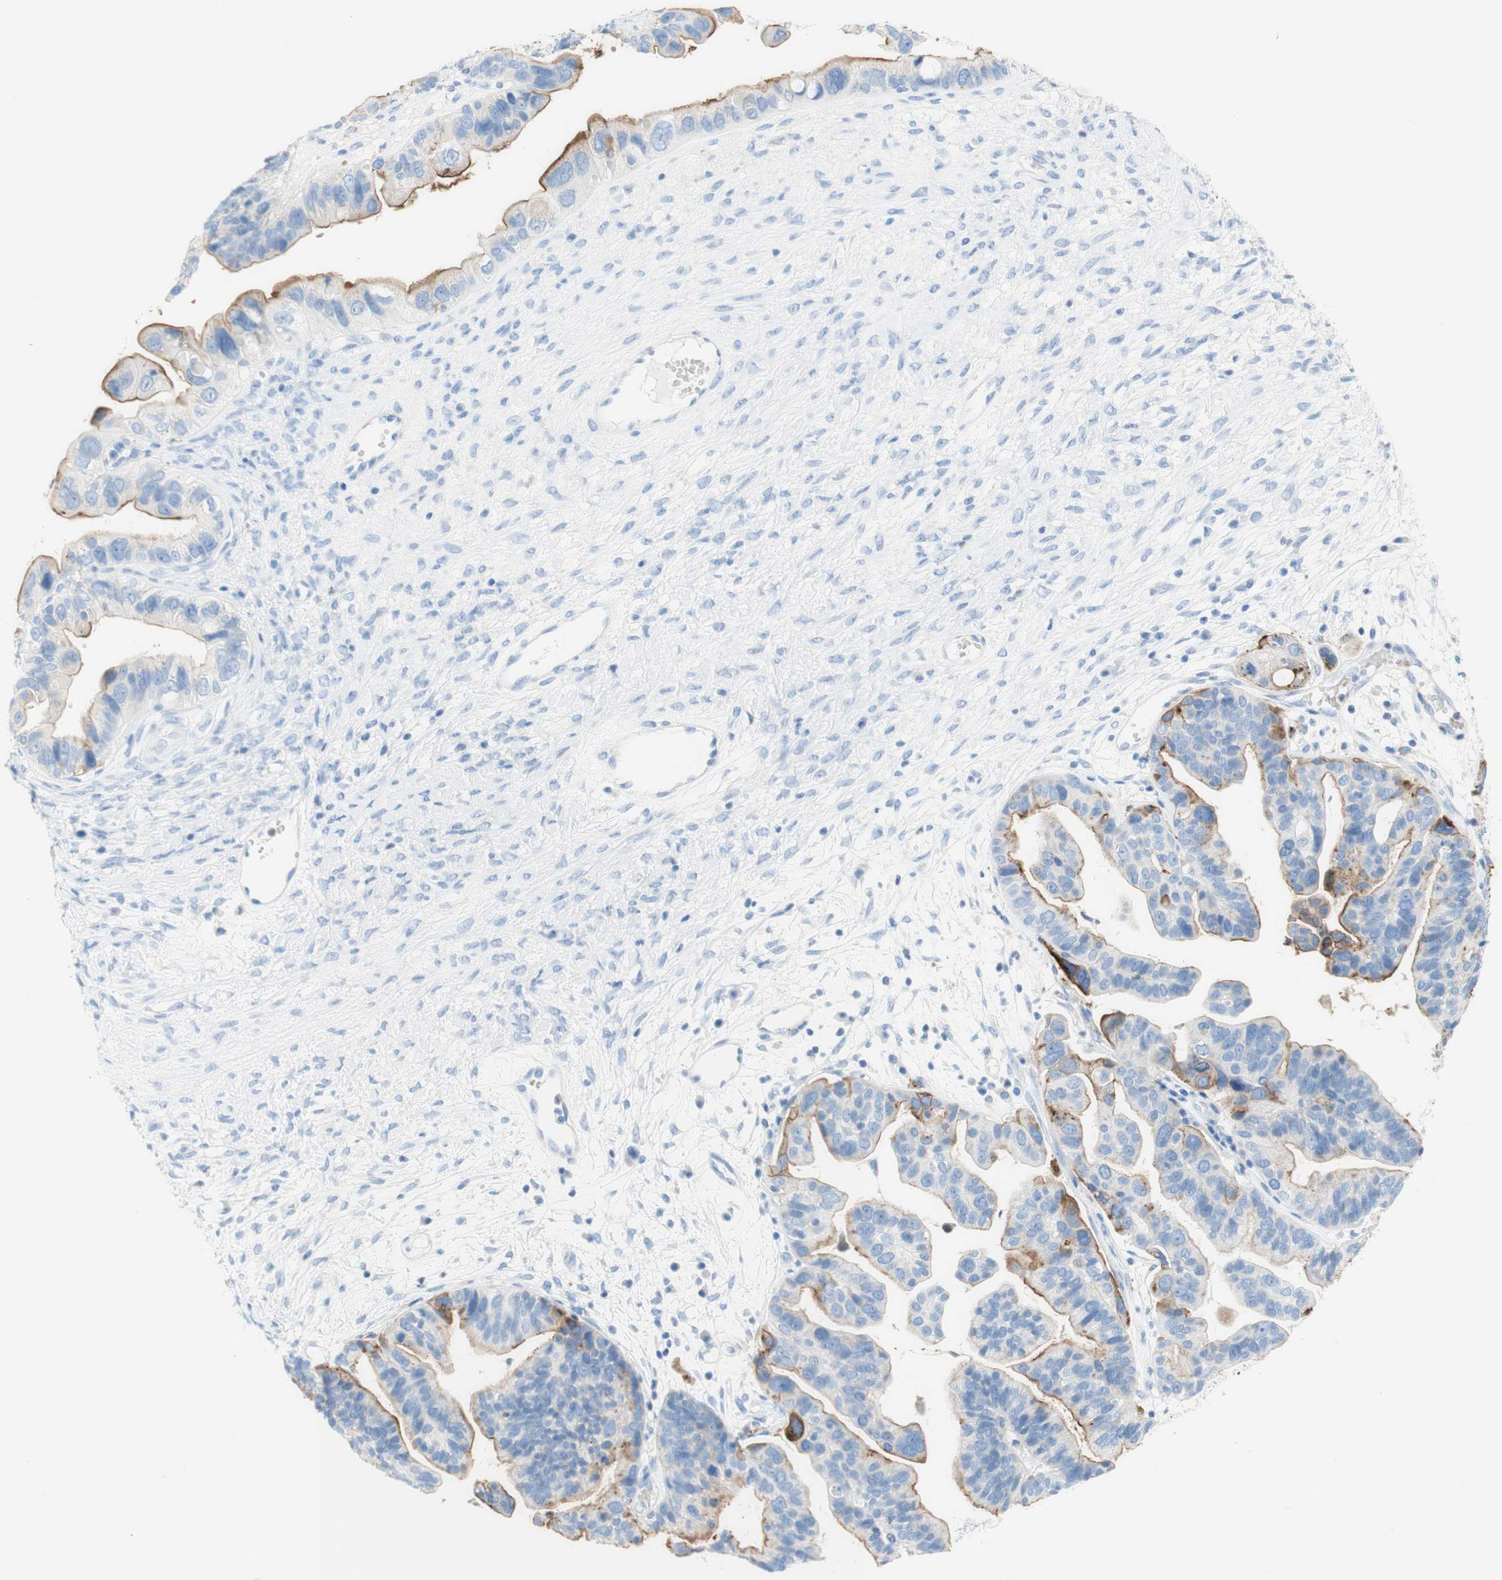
{"staining": {"intensity": "weak", "quantity": "25%-75%", "location": "cytoplasmic/membranous"}, "tissue": "ovarian cancer", "cell_type": "Tumor cells", "image_type": "cancer", "snomed": [{"axis": "morphology", "description": "Cystadenocarcinoma, serous, NOS"}, {"axis": "topography", "description": "Ovary"}], "caption": "A histopathology image of ovarian cancer stained for a protein demonstrates weak cytoplasmic/membranous brown staining in tumor cells.", "gene": "CEACAM1", "patient": {"sex": "female", "age": 56}}